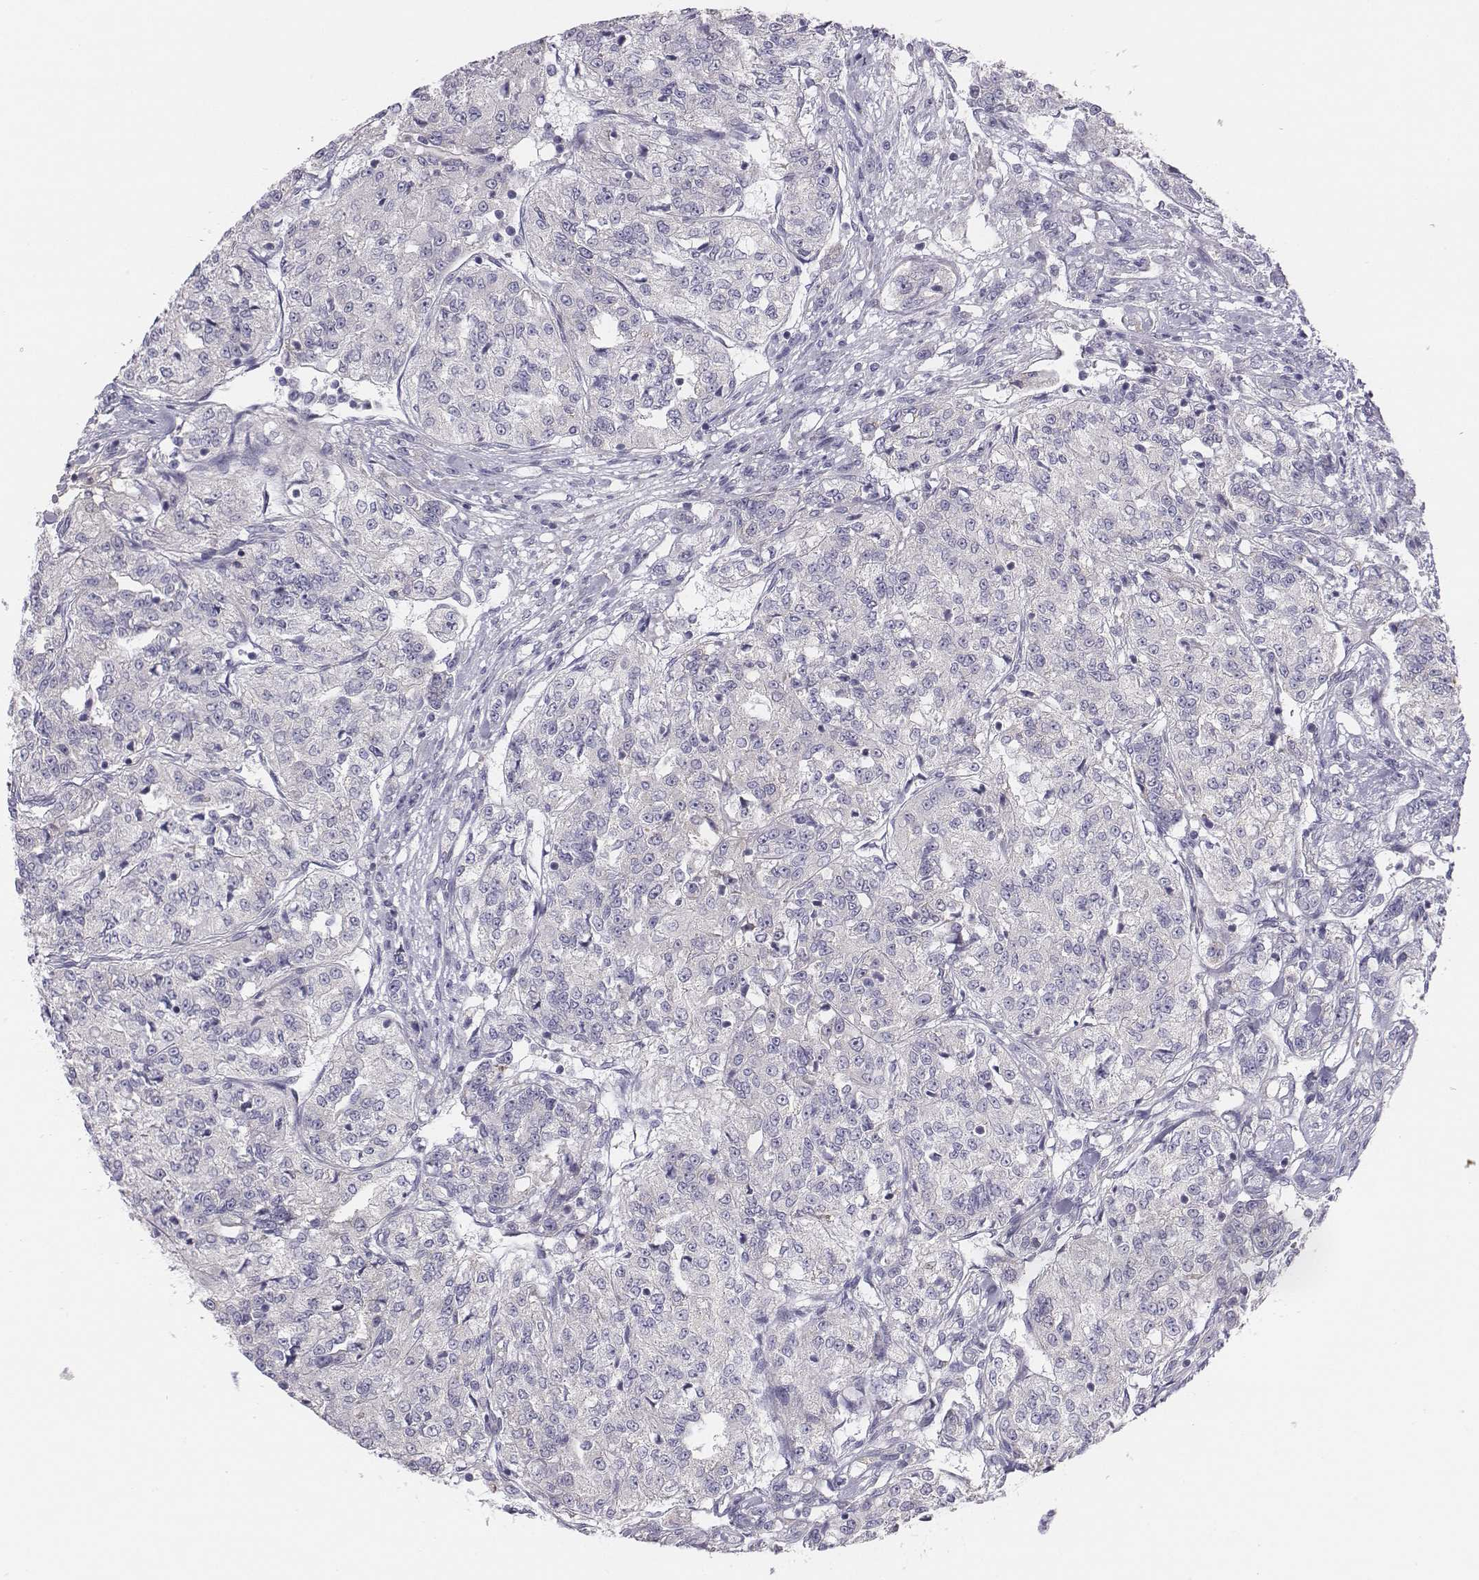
{"staining": {"intensity": "negative", "quantity": "none", "location": "none"}, "tissue": "renal cancer", "cell_type": "Tumor cells", "image_type": "cancer", "snomed": [{"axis": "morphology", "description": "Adenocarcinoma, NOS"}, {"axis": "topography", "description": "Kidney"}], "caption": "Tumor cells are negative for brown protein staining in adenocarcinoma (renal).", "gene": "CHST14", "patient": {"sex": "female", "age": 63}}